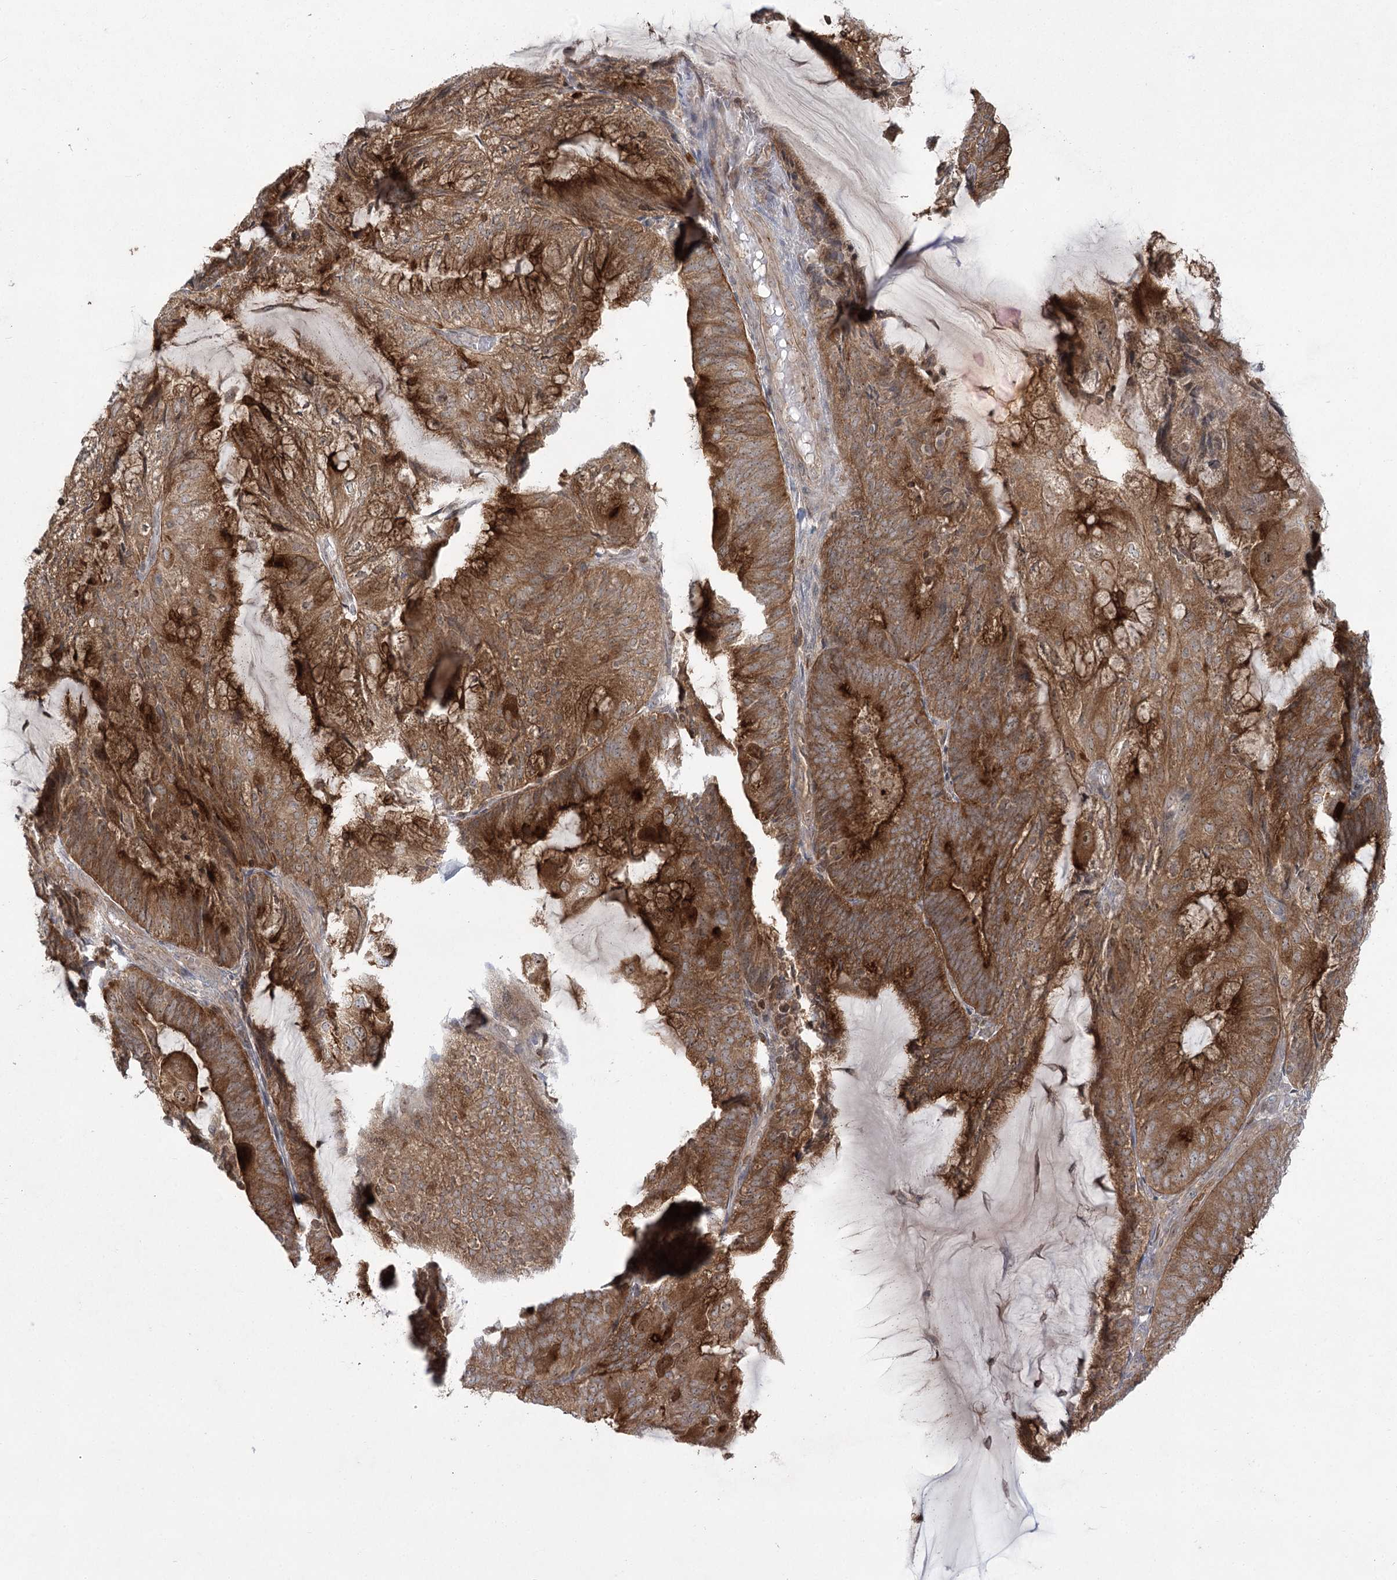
{"staining": {"intensity": "strong", "quantity": ">75%", "location": "cytoplasmic/membranous"}, "tissue": "endometrial cancer", "cell_type": "Tumor cells", "image_type": "cancer", "snomed": [{"axis": "morphology", "description": "Adenocarcinoma, NOS"}, {"axis": "topography", "description": "Endometrium"}], "caption": "Immunohistochemistry (IHC) of human endometrial cancer reveals high levels of strong cytoplasmic/membranous staining in about >75% of tumor cells. (brown staining indicates protein expression, while blue staining denotes nuclei).", "gene": "SYTL1", "patient": {"sex": "female", "age": 81}}